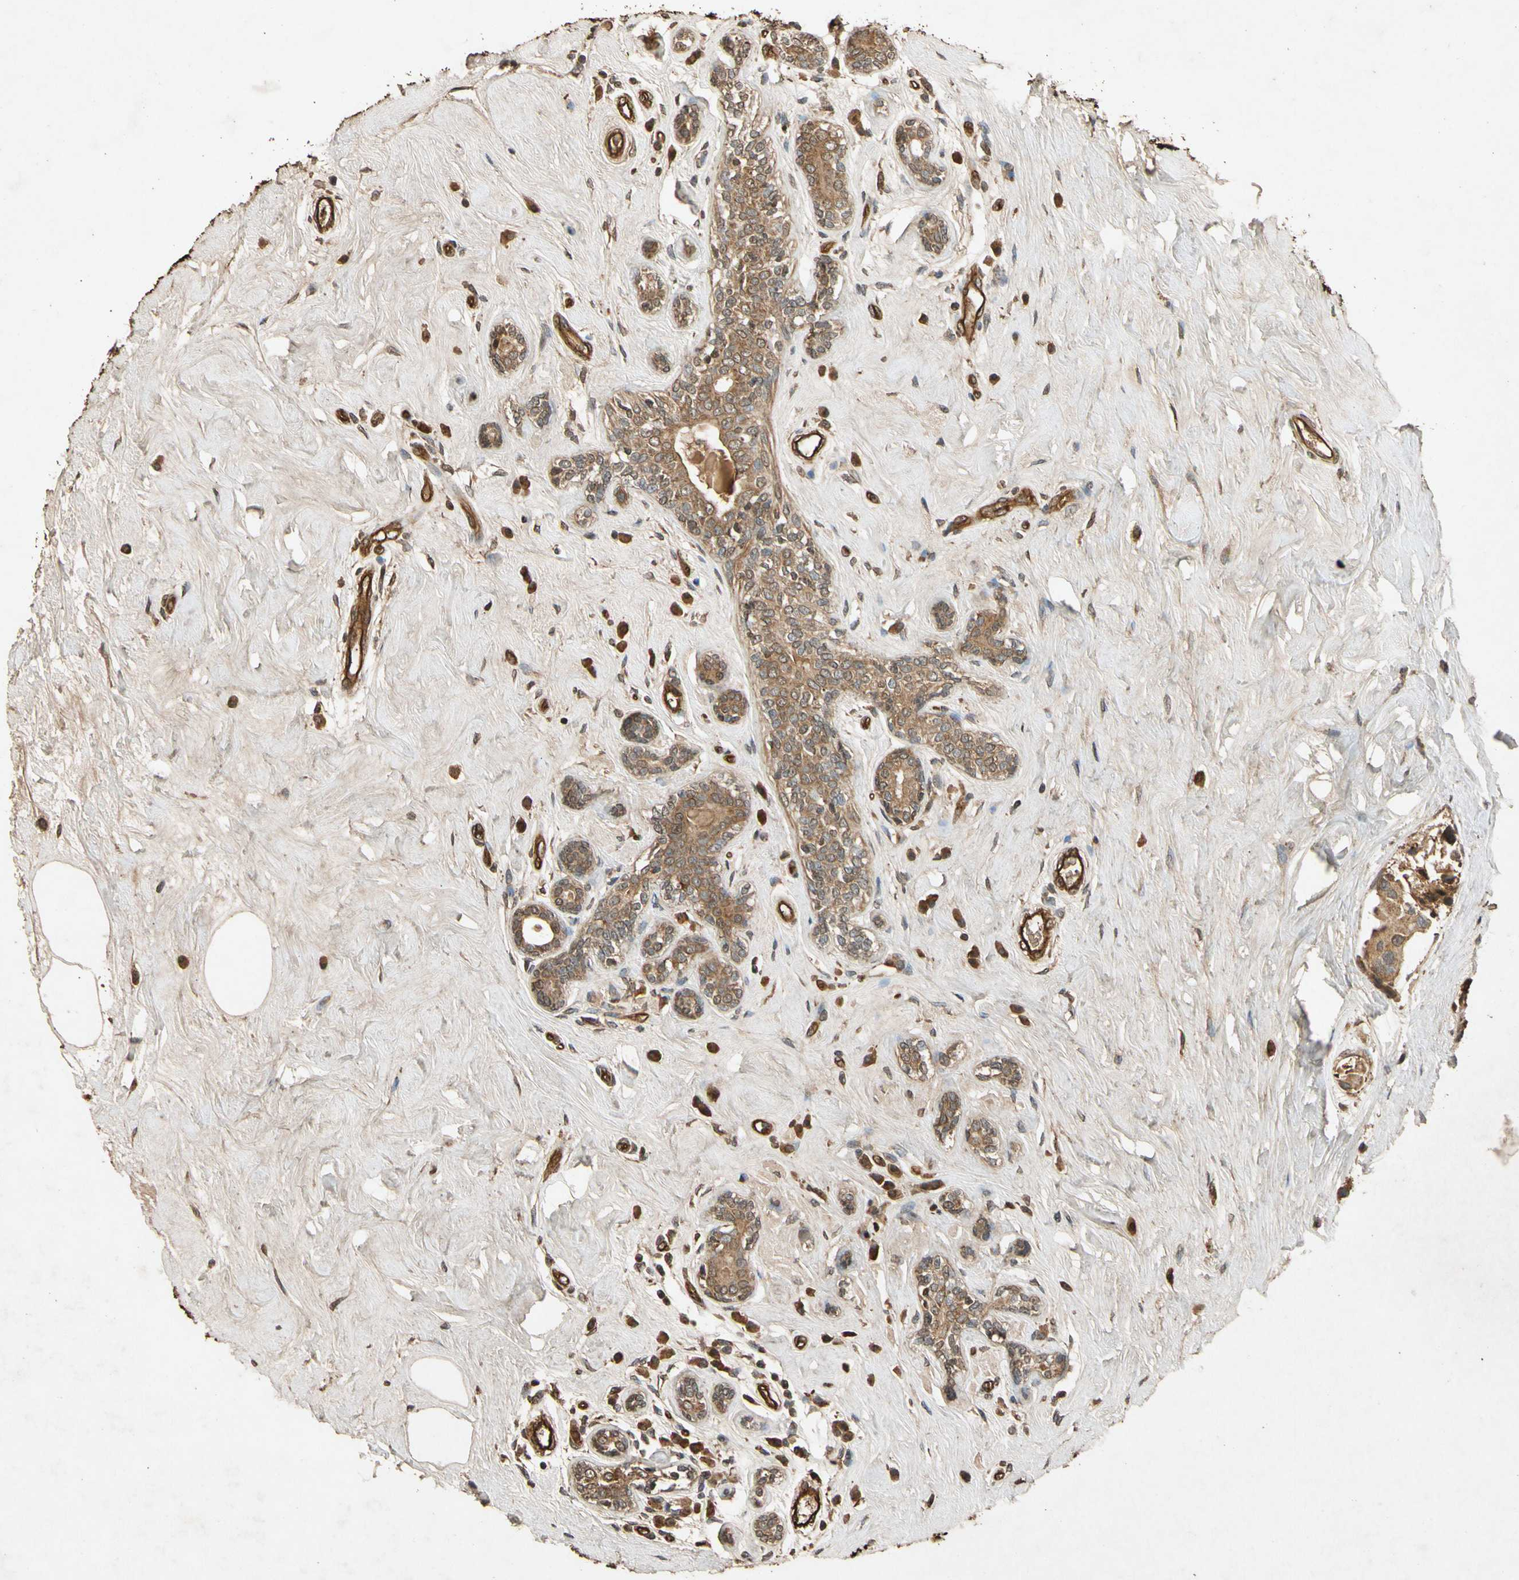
{"staining": {"intensity": "moderate", "quantity": ">75%", "location": "cytoplasmic/membranous"}, "tissue": "breast cancer", "cell_type": "Tumor cells", "image_type": "cancer", "snomed": [{"axis": "morphology", "description": "Normal tissue, NOS"}, {"axis": "morphology", "description": "Duct carcinoma"}, {"axis": "topography", "description": "Breast"}], "caption": "DAB (3,3'-diaminobenzidine) immunohistochemical staining of human breast infiltrating ductal carcinoma demonstrates moderate cytoplasmic/membranous protein positivity in approximately >75% of tumor cells. (DAB IHC, brown staining for protein, blue staining for nuclei).", "gene": "TXN2", "patient": {"sex": "female", "age": 39}}